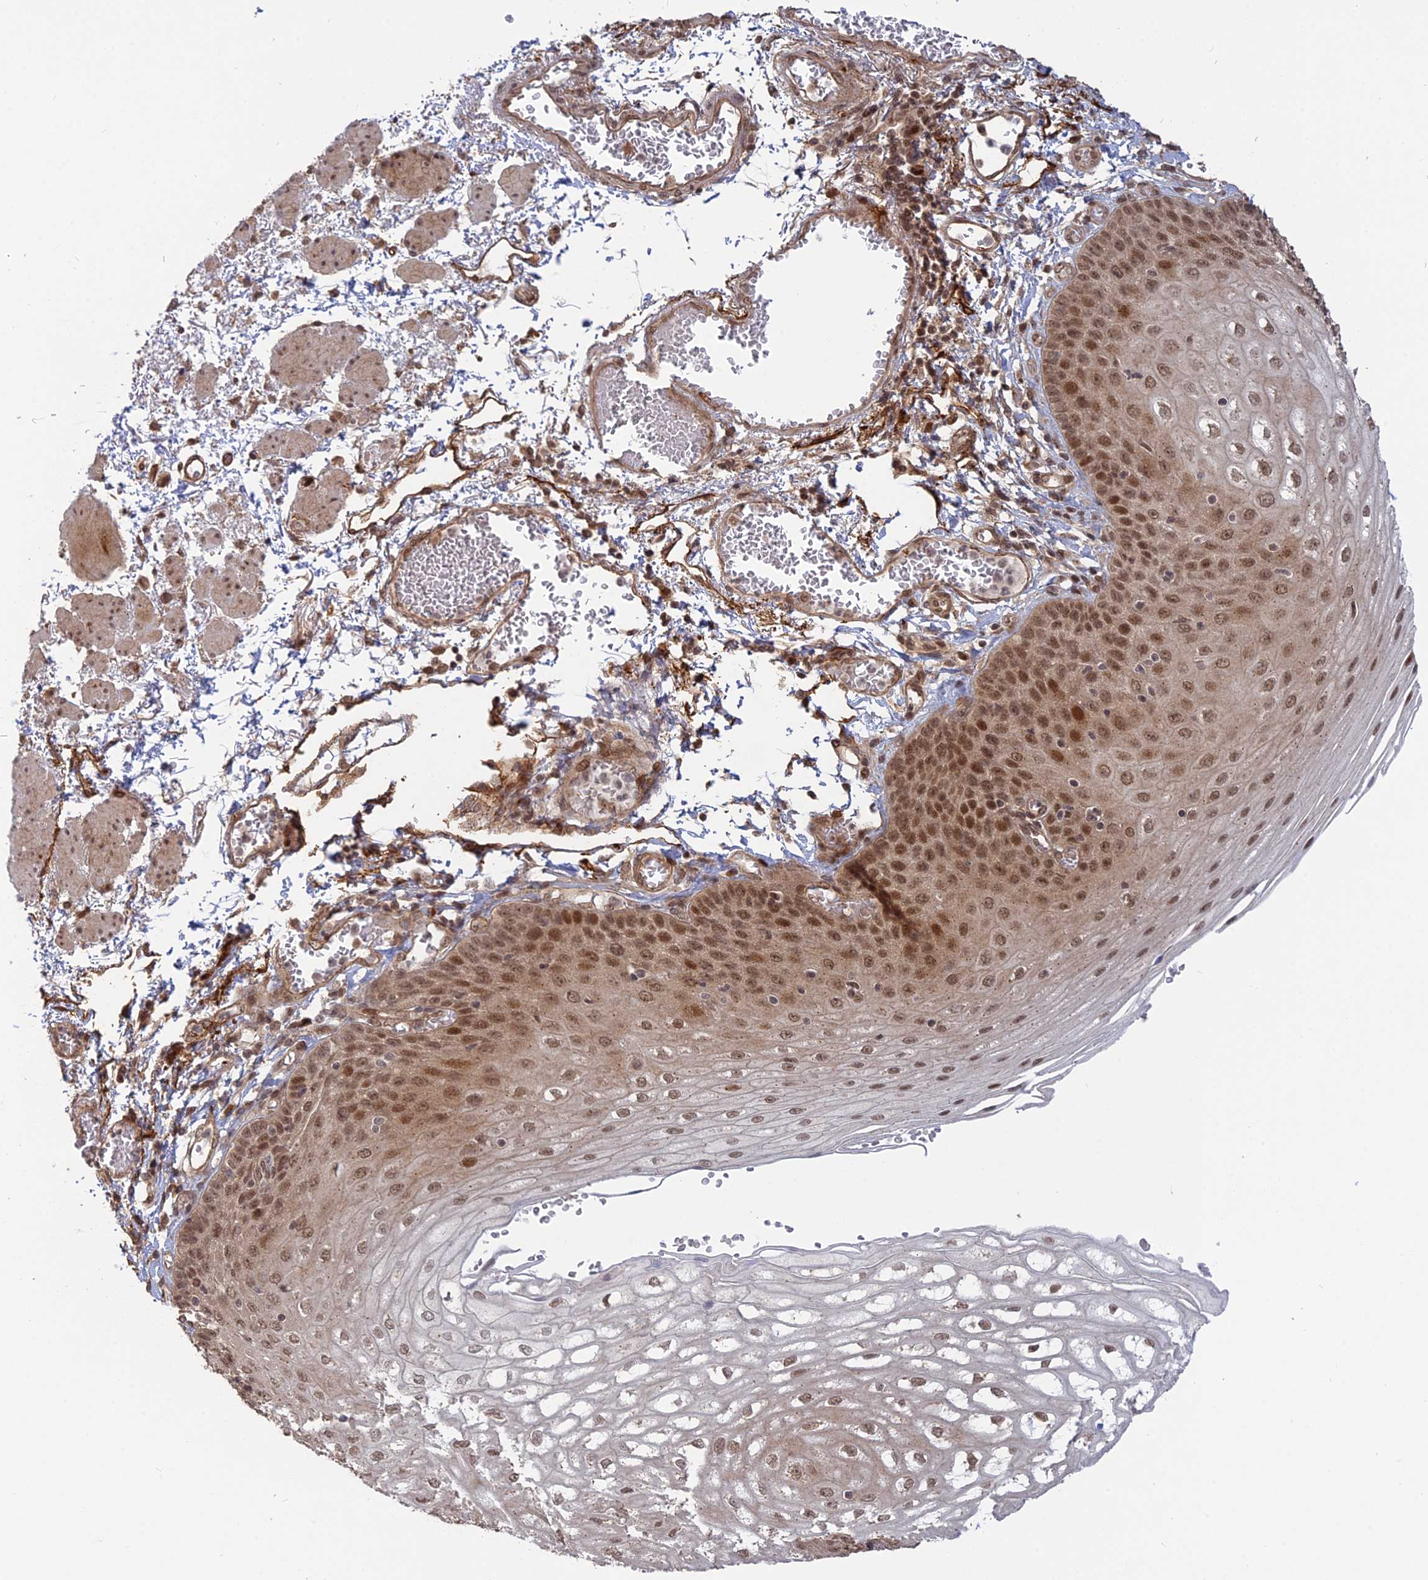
{"staining": {"intensity": "moderate", "quantity": ">75%", "location": "cytoplasmic/membranous,nuclear"}, "tissue": "esophagus", "cell_type": "Squamous epithelial cells", "image_type": "normal", "snomed": [{"axis": "morphology", "description": "Normal tissue, NOS"}, {"axis": "topography", "description": "Esophagus"}], "caption": "Immunohistochemistry (IHC) (DAB (3,3'-diaminobenzidine)) staining of unremarkable esophagus shows moderate cytoplasmic/membranous,nuclear protein staining in approximately >75% of squamous epithelial cells. (DAB IHC, brown staining for protein, blue staining for nuclei).", "gene": "PKIG", "patient": {"sex": "male", "age": 81}}